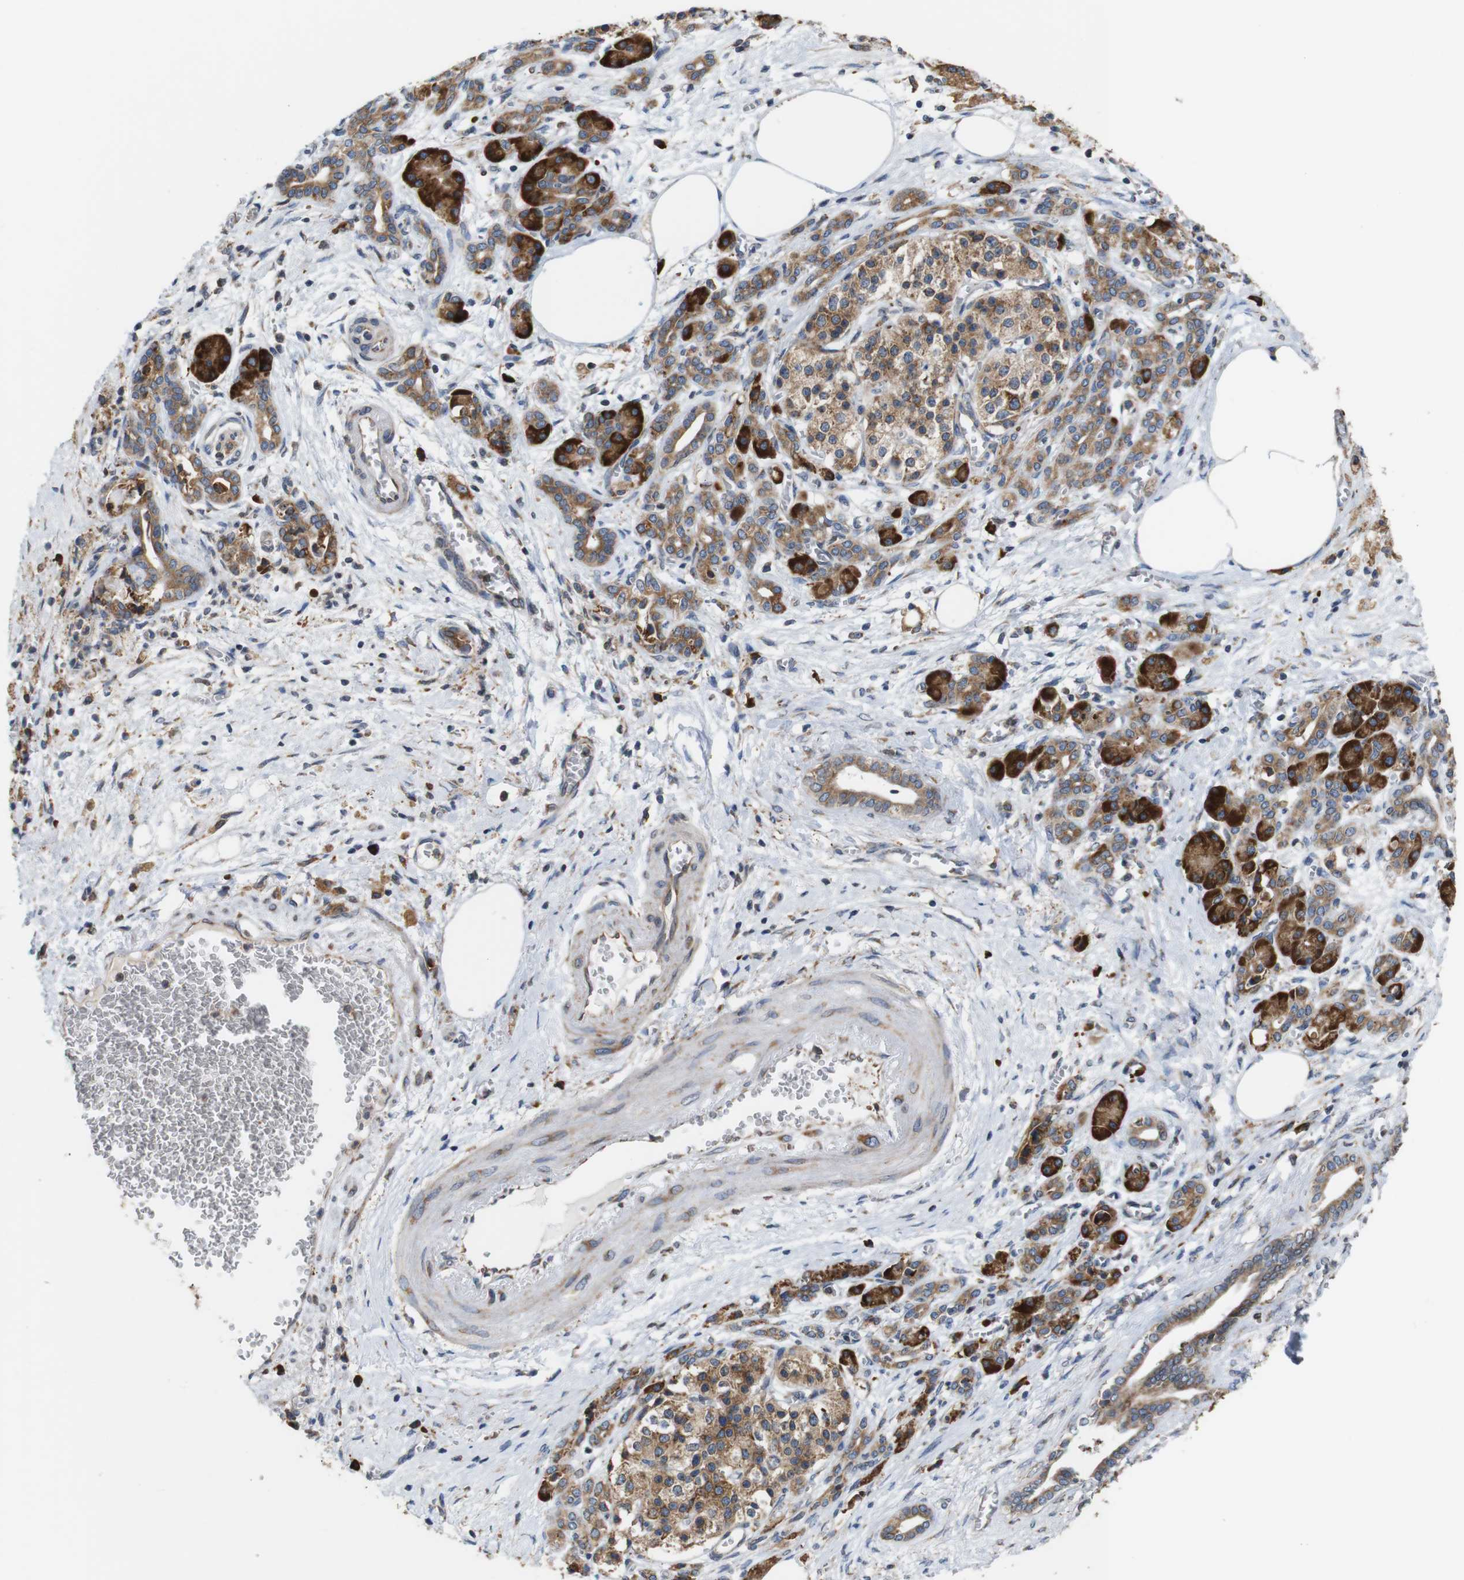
{"staining": {"intensity": "strong", "quantity": ">75%", "location": "cytoplasmic/membranous"}, "tissue": "pancreatic cancer", "cell_type": "Tumor cells", "image_type": "cancer", "snomed": [{"axis": "morphology", "description": "Adenocarcinoma, NOS"}, {"axis": "topography", "description": "Pancreas"}], "caption": "Immunohistochemistry image of neoplastic tissue: adenocarcinoma (pancreatic) stained using immunohistochemistry exhibits high levels of strong protein expression localized specifically in the cytoplasmic/membranous of tumor cells, appearing as a cytoplasmic/membranous brown color.", "gene": "UGGT1", "patient": {"sex": "female", "age": 70}}